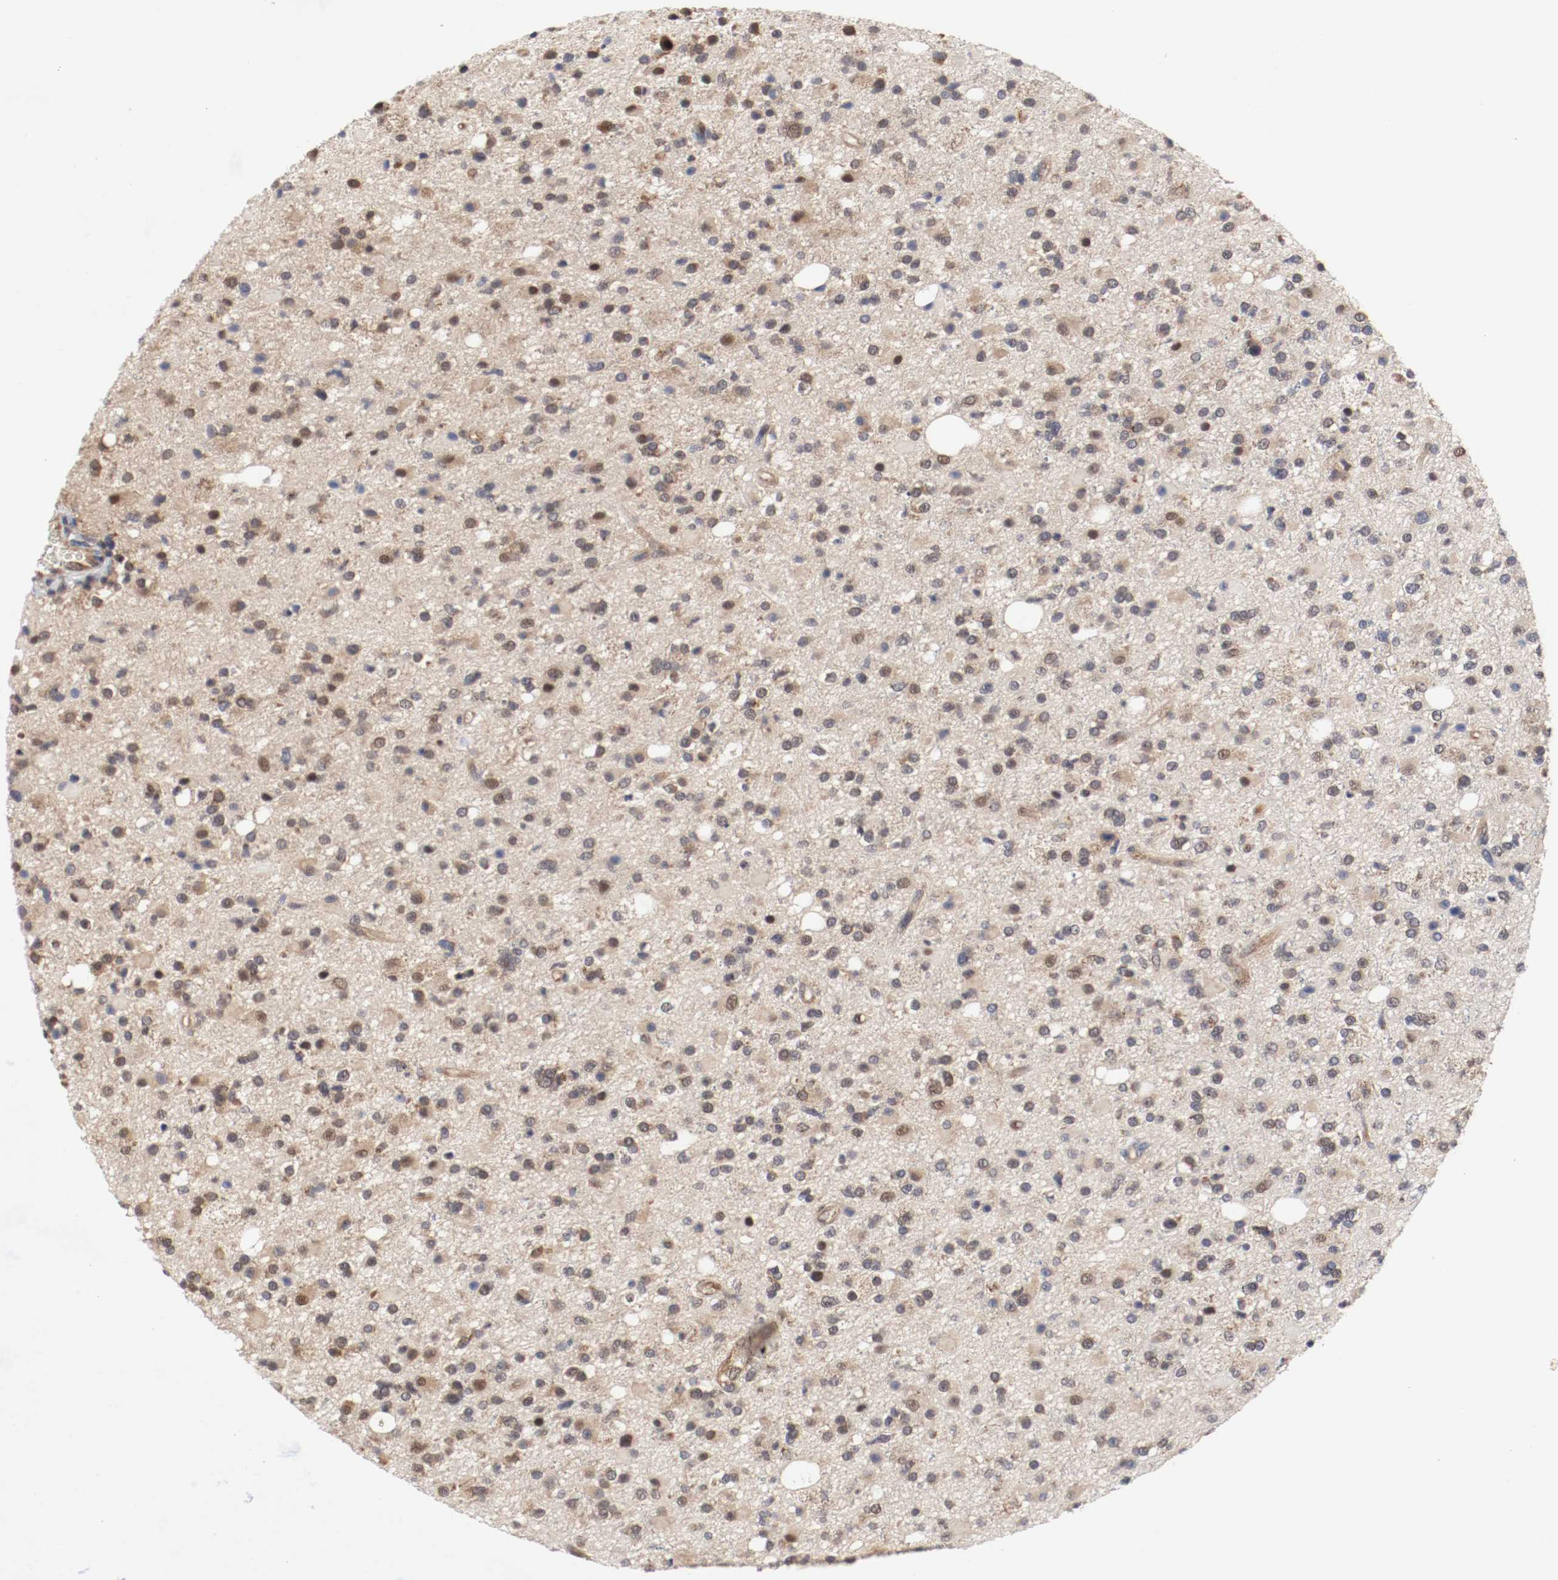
{"staining": {"intensity": "moderate", "quantity": ">75%", "location": "cytoplasmic/membranous,nuclear"}, "tissue": "glioma", "cell_type": "Tumor cells", "image_type": "cancer", "snomed": [{"axis": "morphology", "description": "Glioma, malignant, High grade"}, {"axis": "topography", "description": "Brain"}], "caption": "The immunohistochemical stain highlights moderate cytoplasmic/membranous and nuclear positivity in tumor cells of glioma tissue.", "gene": "AFG3L2", "patient": {"sex": "male", "age": 33}}